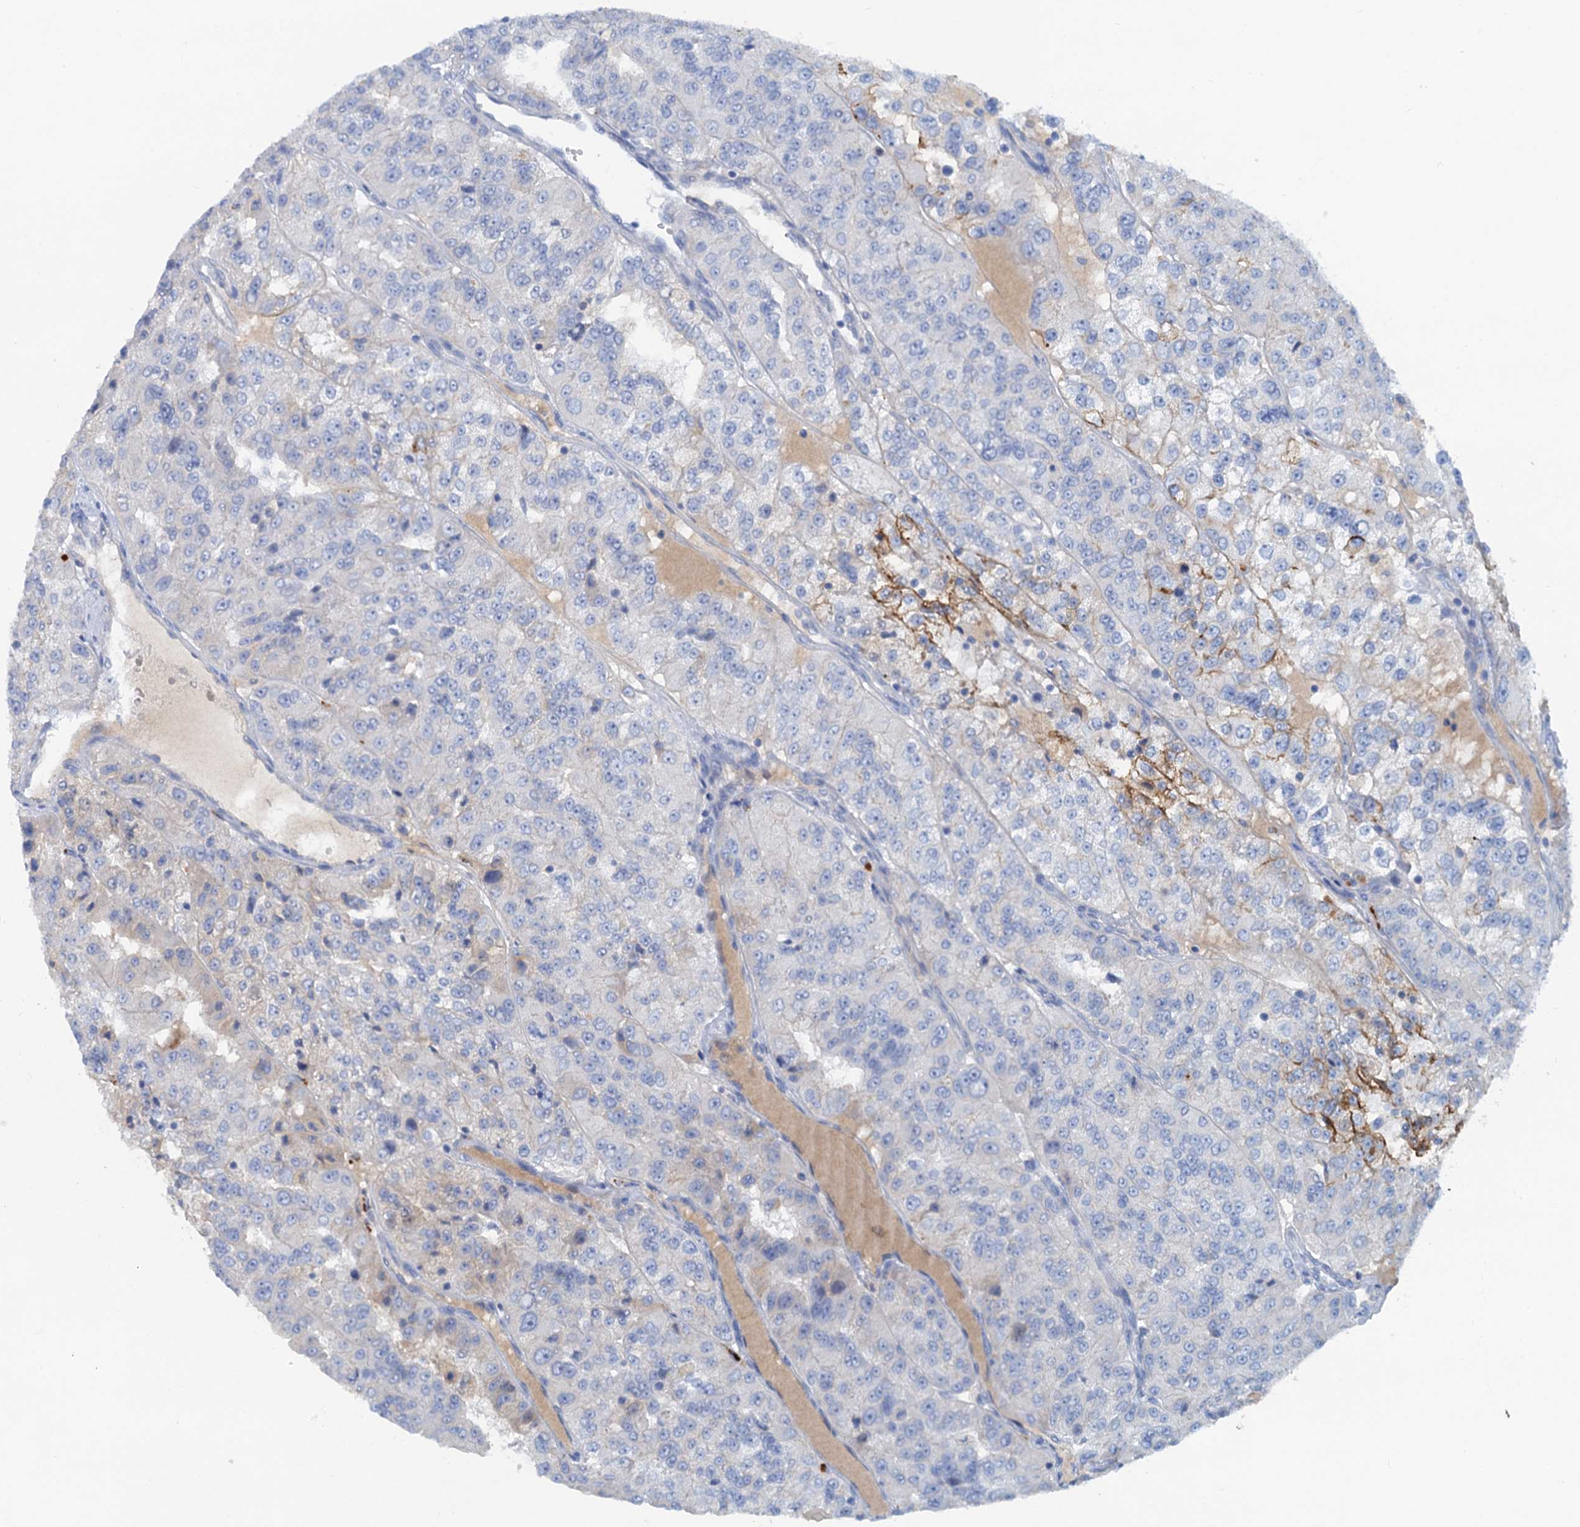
{"staining": {"intensity": "moderate", "quantity": "<25%", "location": "cytoplasmic/membranous"}, "tissue": "renal cancer", "cell_type": "Tumor cells", "image_type": "cancer", "snomed": [{"axis": "morphology", "description": "Adenocarcinoma, NOS"}, {"axis": "topography", "description": "Kidney"}], "caption": "DAB (3,3'-diaminobenzidine) immunohistochemical staining of human renal cancer reveals moderate cytoplasmic/membranous protein expression in approximately <25% of tumor cells.", "gene": "MYADML2", "patient": {"sex": "female", "age": 63}}